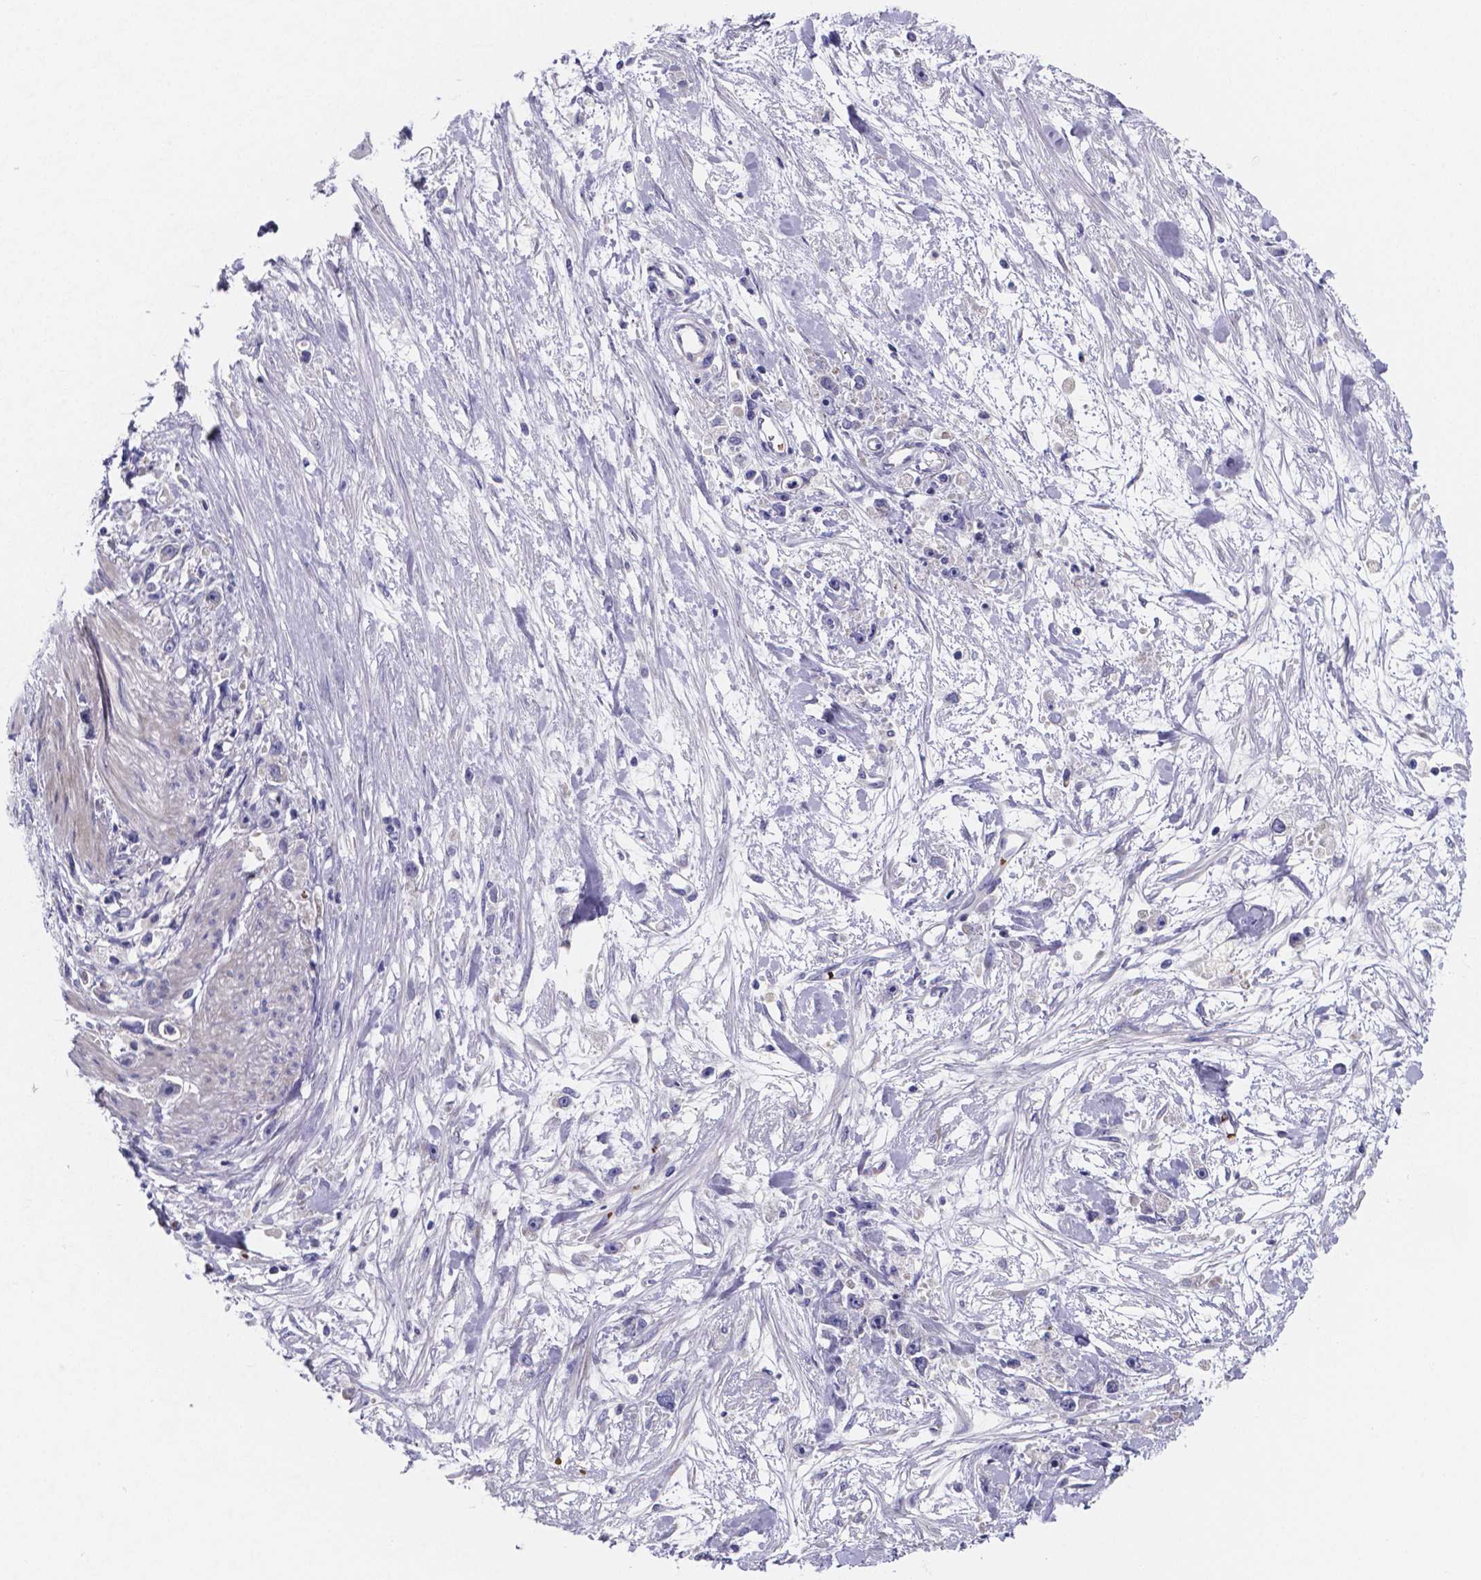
{"staining": {"intensity": "negative", "quantity": "none", "location": "none"}, "tissue": "stomach cancer", "cell_type": "Tumor cells", "image_type": "cancer", "snomed": [{"axis": "morphology", "description": "Adenocarcinoma, NOS"}, {"axis": "topography", "description": "Stomach"}], "caption": "Adenocarcinoma (stomach) was stained to show a protein in brown. There is no significant expression in tumor cells. (DAB (3,3'-diaminobenzidine) IHC, high magnification).", "gene": "GABRA3", "patient": {"sex": "female", "age": 59}}